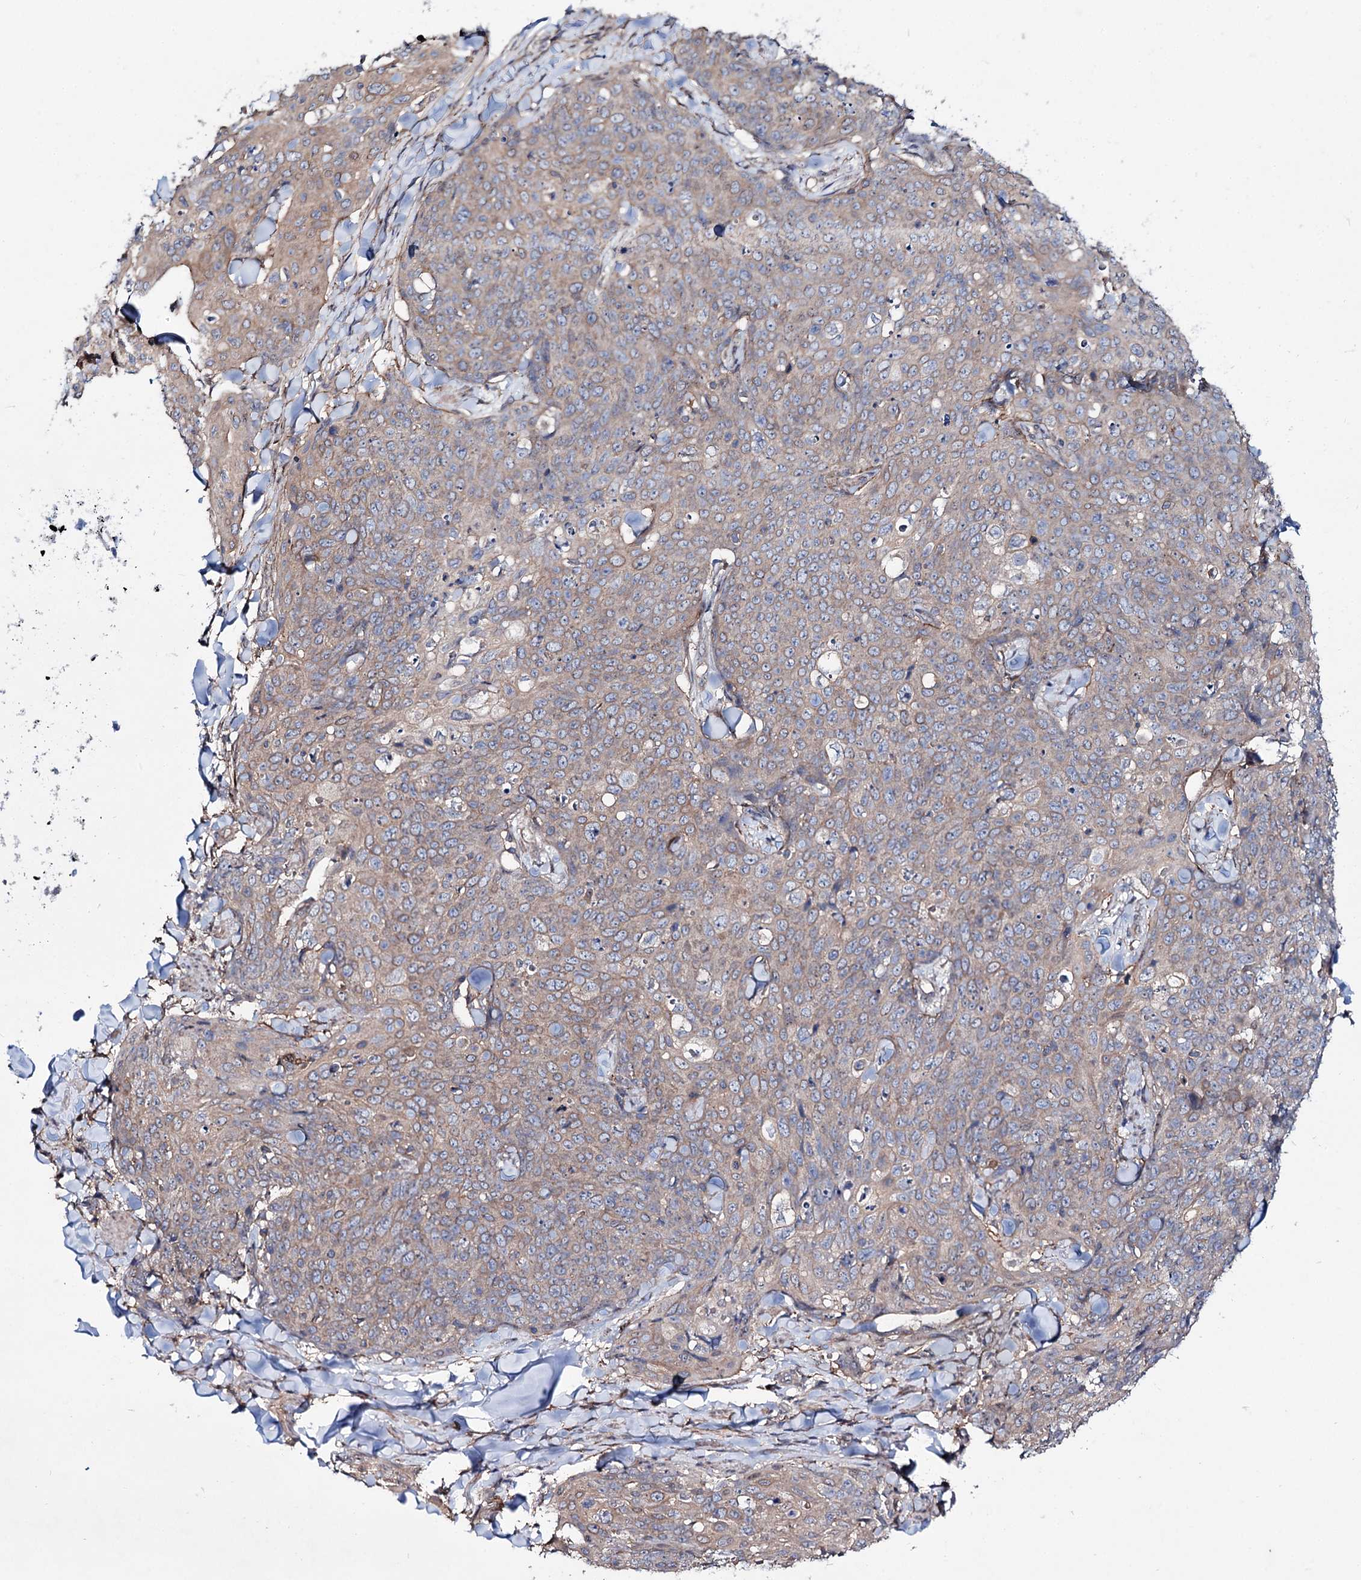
{"staining": {"intensity": "weak", "quantity": ">75%", "location": "cytoplasmic/membranous"}, "tissue": "skin cancer", "cell_type": "Tumor cells", "image_type": "cancer", "snomed": [{"axis": "morphology", "description": "Squamous cell carcinoma, NOS"}, {"axis": "topography", "description": "Skin"}, {"axis": "topography", "description": "Vulva"}], "caption": "DAB immunohistochemical staining of skin cancer (squamous cell carcinoma) reveals weak cytoplasmic/membranous protein staining in approximately >75% of tumor cells.", "gene": "SEC24A", "patient": {"sex": "female", "age": 85}}